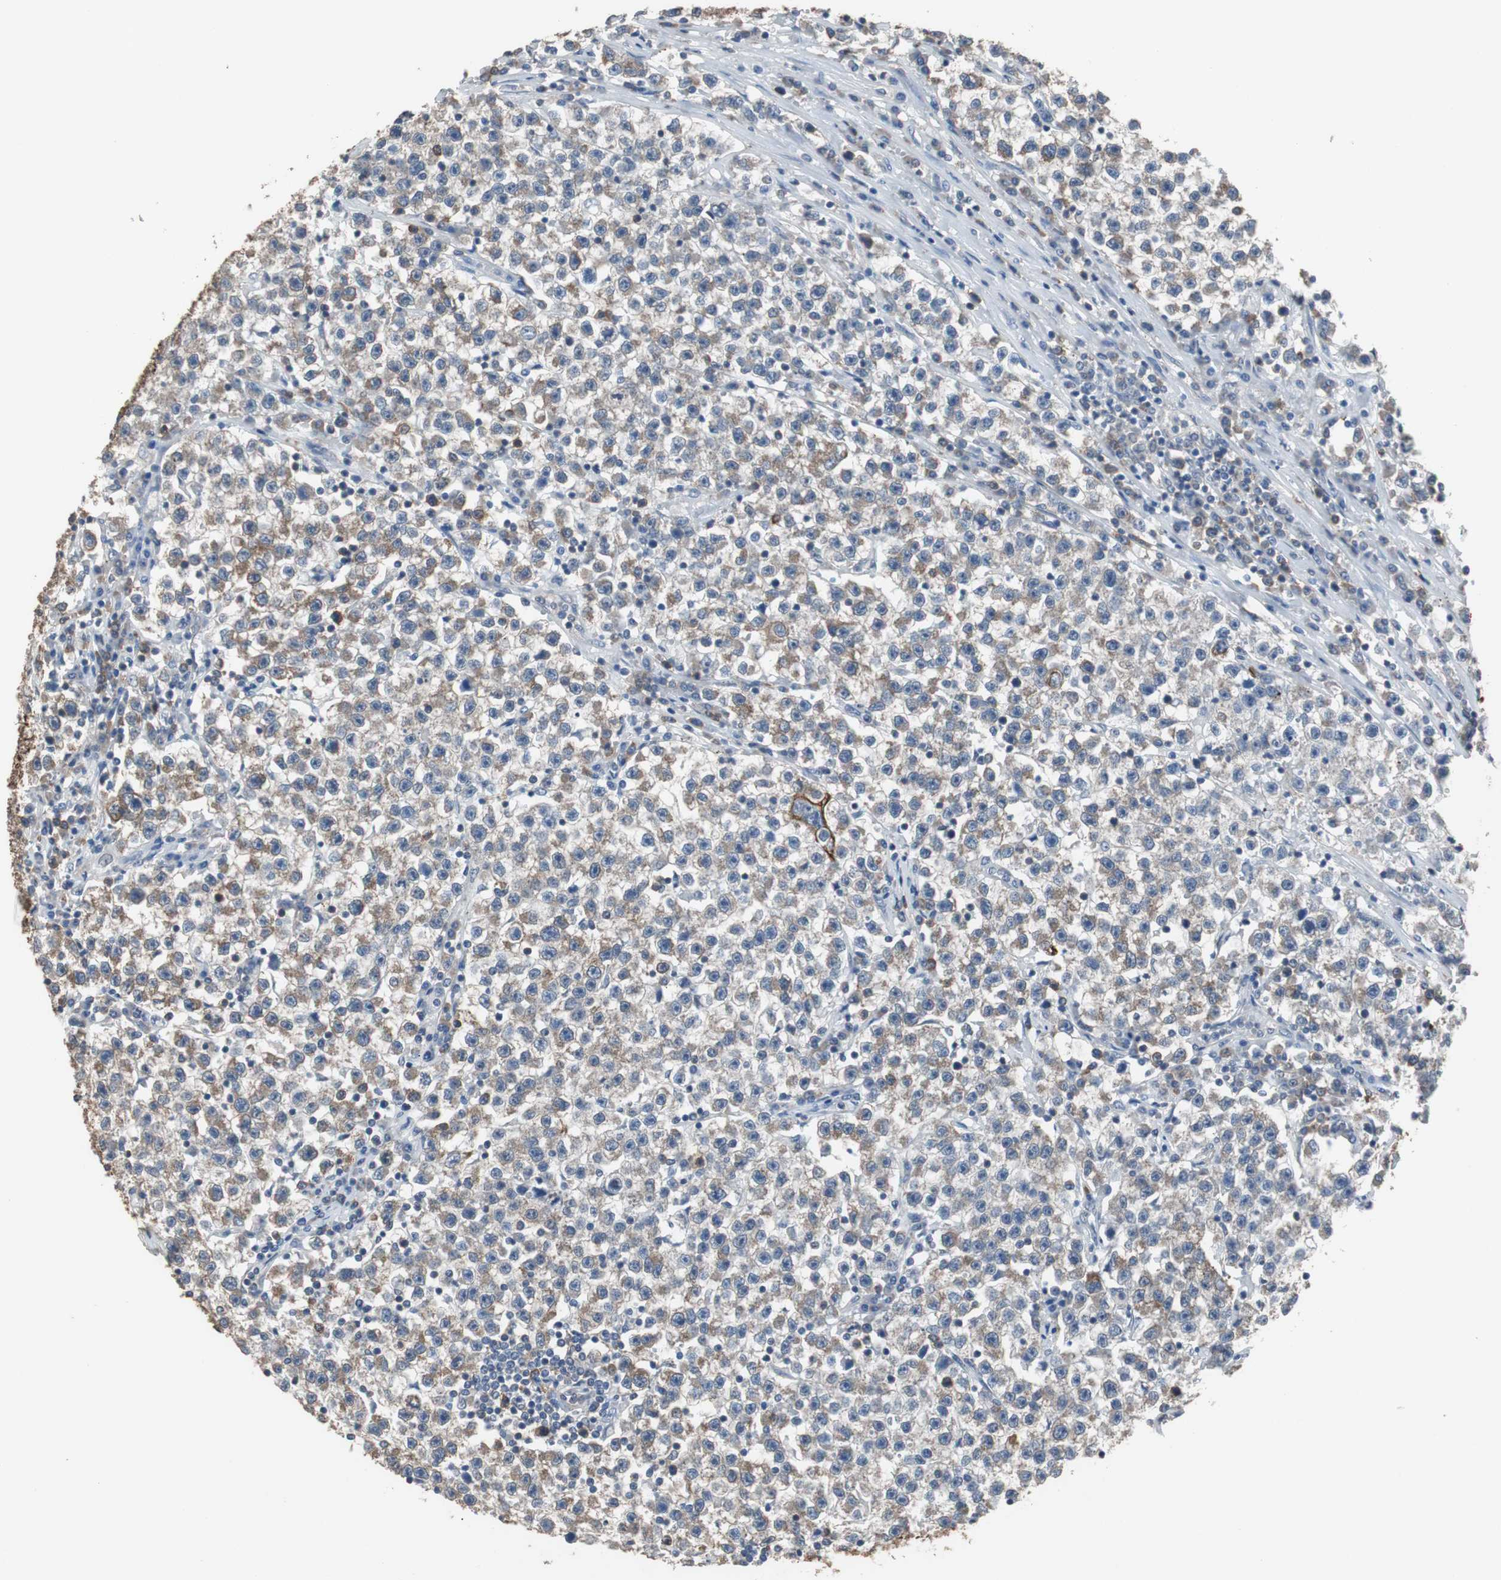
{"staining": {"intensity": "moderate", "quantity": "25%-75%", "location": "cytoplasmic/membranous"}, "tissue": "testis cancer", "cell_type": "Tumor cells", "image_type": "cancer", "snomed": [{"axis": "morphology", "description": "Seminoma, NOS"}, {"axis": "topography", "description": "Testis"}], "caption": "Moderate cytoplasmic/membranous staining for a protein is present in approximately 25%-75% of tumor cells of testis cancer (seminoma) using immunohistochemistry (IHC).", "gene": "USP10", "patient": {"sex": "male", "age": 22}}